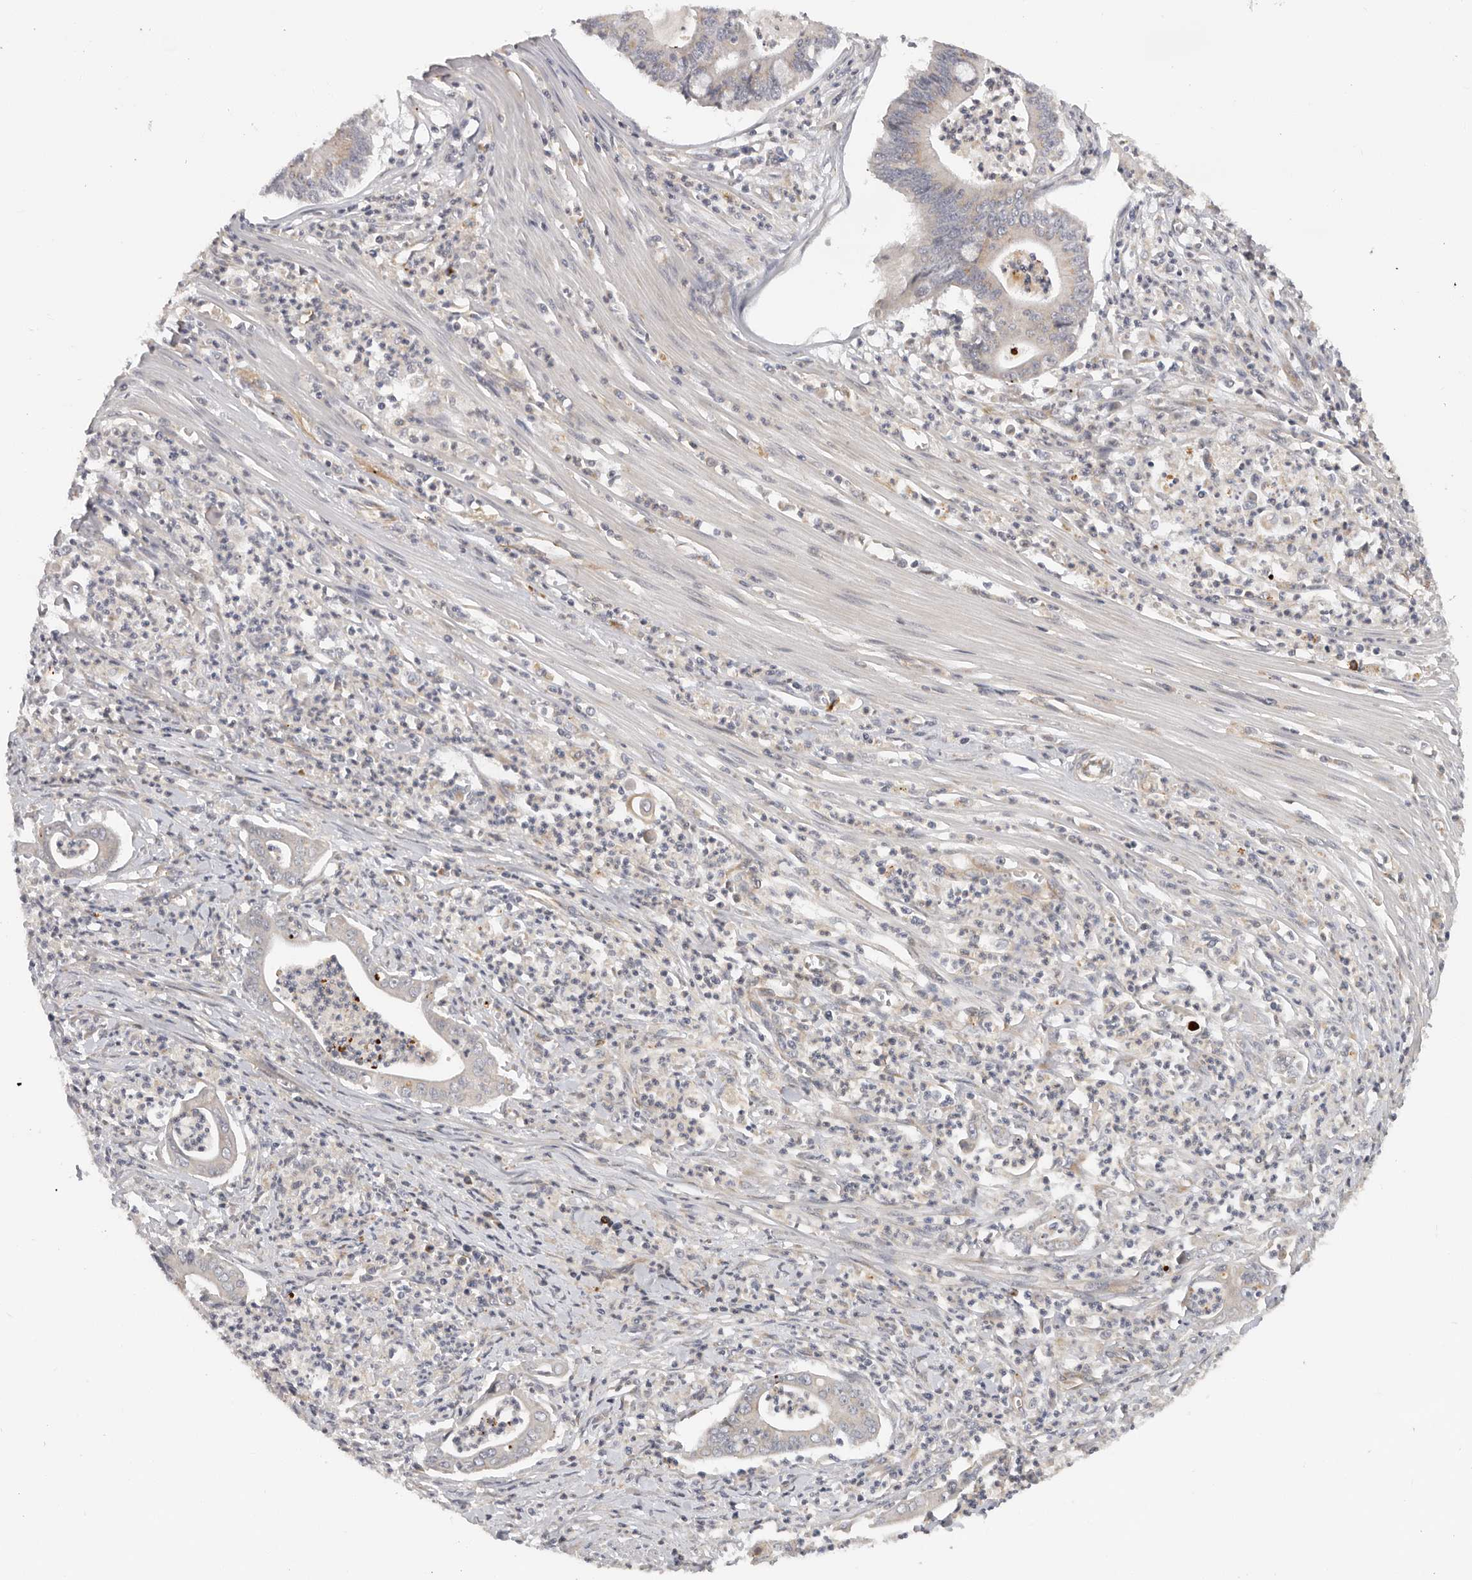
{"staining": {"intensity": "negative", "quantity": "none", "location": "none"}, "tissue": "pancreatic cancer", "cell_type": "Tumor cells", "image_type": "cancer", "snomed": [{"axis": "morphology", "description": "Adenocarcinoma, NOS"}, {"axis": "topography", "description": "Pancreas"}], "caption": "Immunohistochemistry (IHC) image of human adenocarcinoma (pancreatic) stained for a protein (brown), which demonstrates no staining in tumor cells.", "gene": "RNF157", "patient": {"sex": "male", "age": 69}}